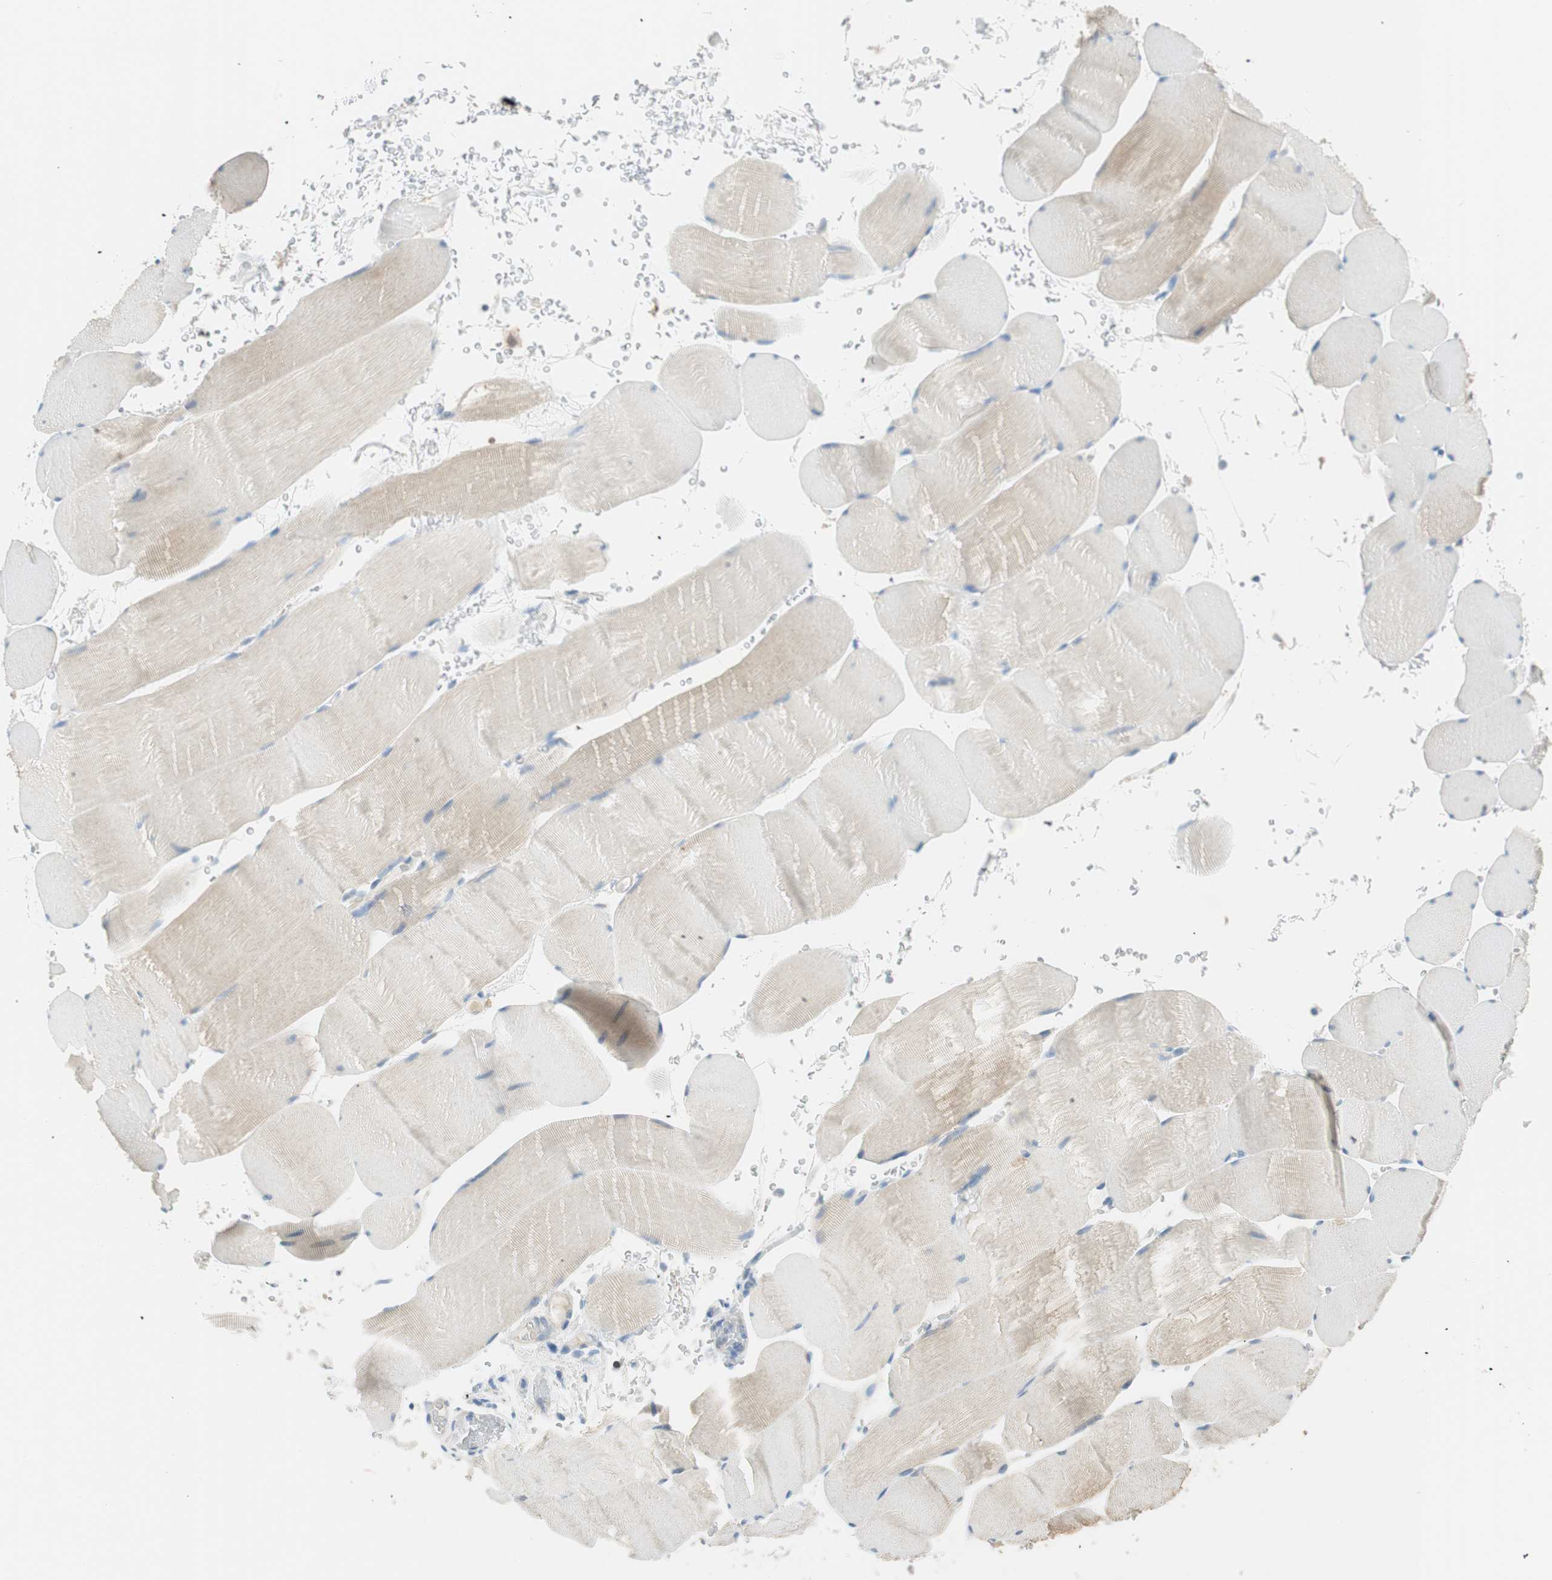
{"staining": {"intensity": "weak", "quantity": ">75%", "location": "cytoplasmic/membranous"}, "tissue": "skeletal muscle", "cell_type": "Myocytes", "image_type": "normal", "snomed": [{"axis": "morphology", "description": "Normal tissue, NOS"}, {"axis": "topography", "description": "Skeletal muscle"}], "caption": "Approximately >75% of myocytes in unremarkable human skeletal muscle show weak cytoplasmic/membranous protein expression as visualized by brown immunohistochemical staining.", "gene": "PTTG1", "patient": {"sex": "male", "age": 62}}